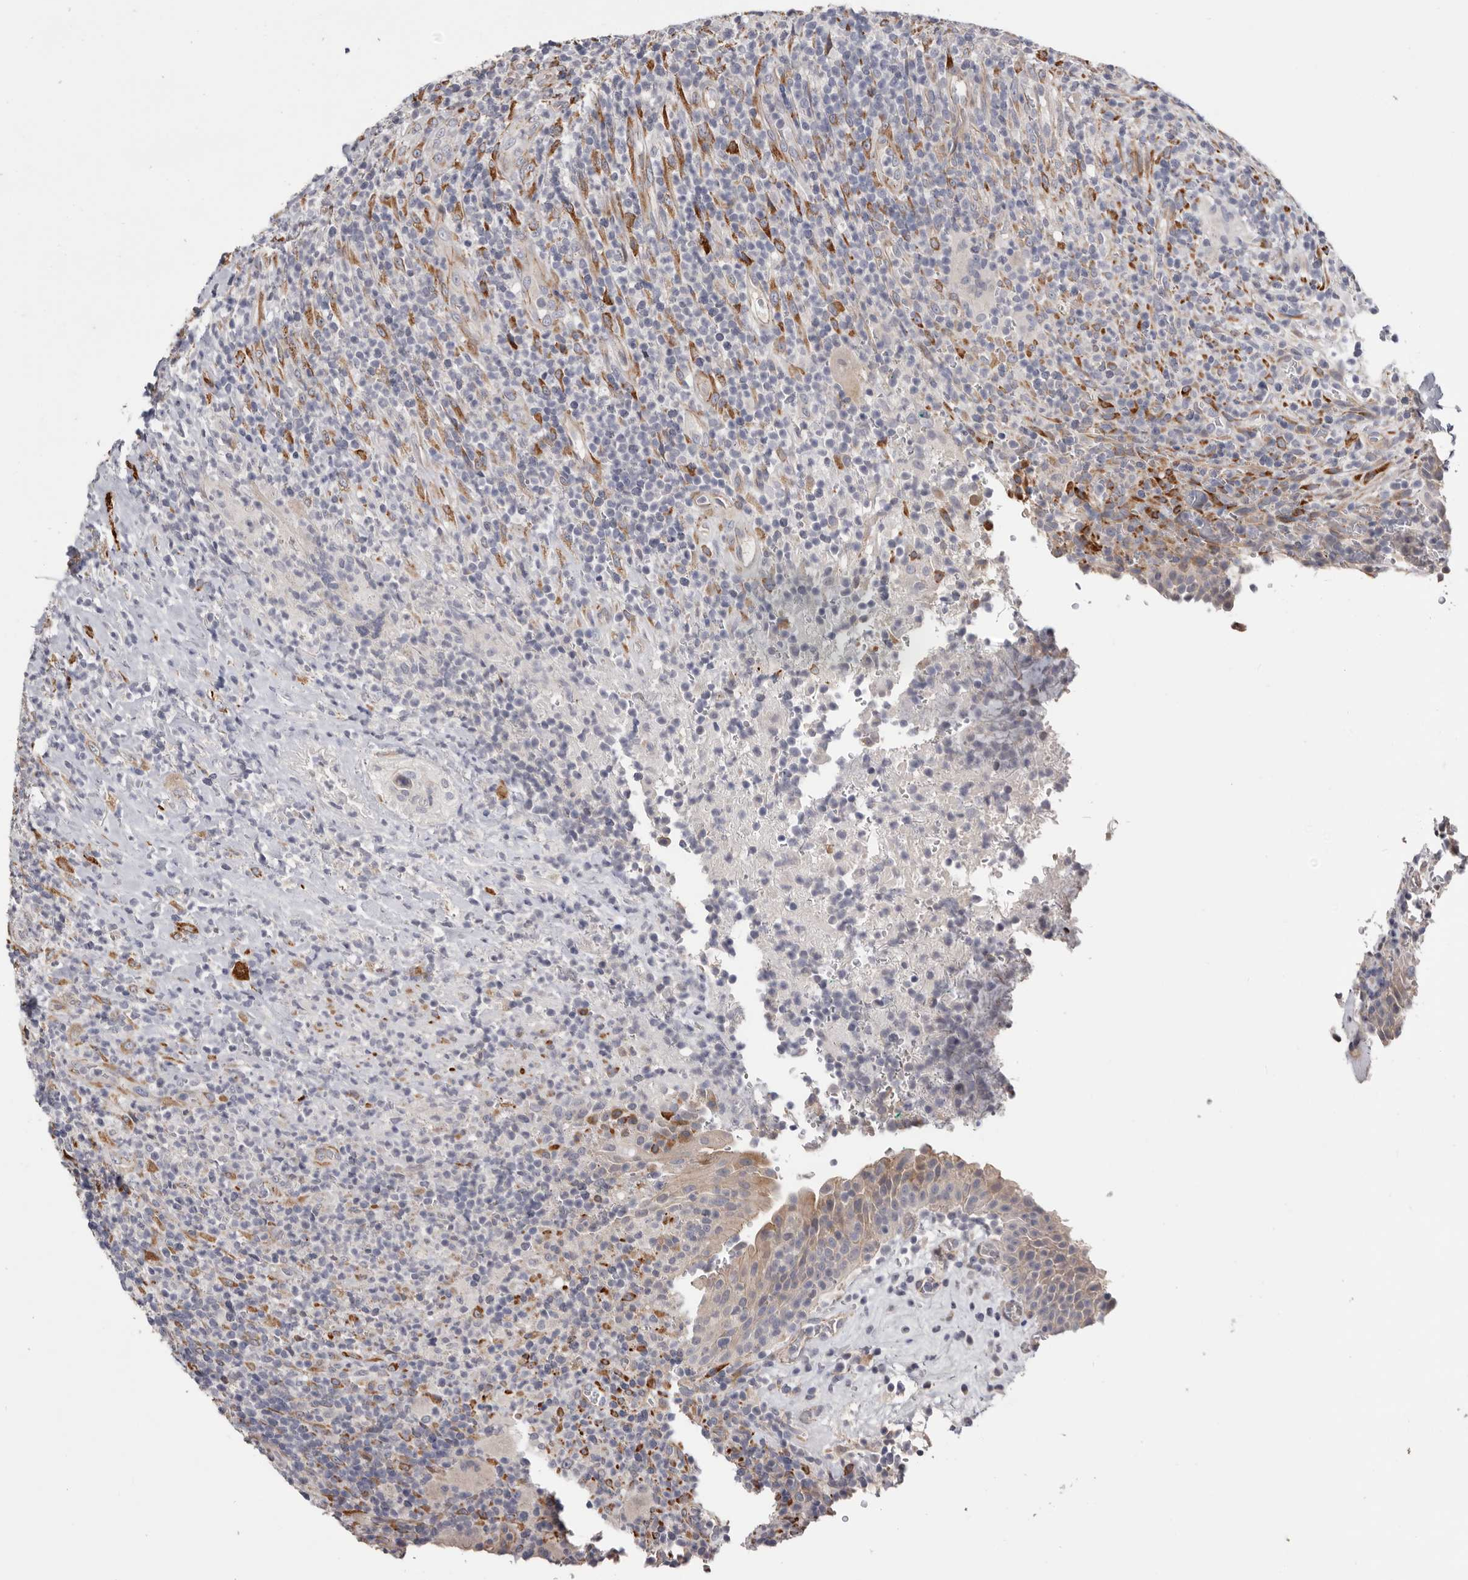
{"staining": {"intensity": "weak", "quantity": "<25%", "location": "cytoplasmic/membranous"}, "tissue": "urinary bladder", "cell_type": "Urothelial cells", "image_type": "normal", "snomed": [{"axis": "morphology", "description": "Normal tissue, NOS"}, {"axis": "morphology", "description": "Inflammation, NOS"}, {"axis": "topography", "description": "Urinary bladder"}], "caption": "IHC photomicrograph of unremarkable urinary bladder: human urinary bladder stained with DAB (3,3'-diaminobenzidine) shows no significant protein staining in urothelial cells.", "gene": "USH1C", "patient": {"sex": "female", "age": 75}}